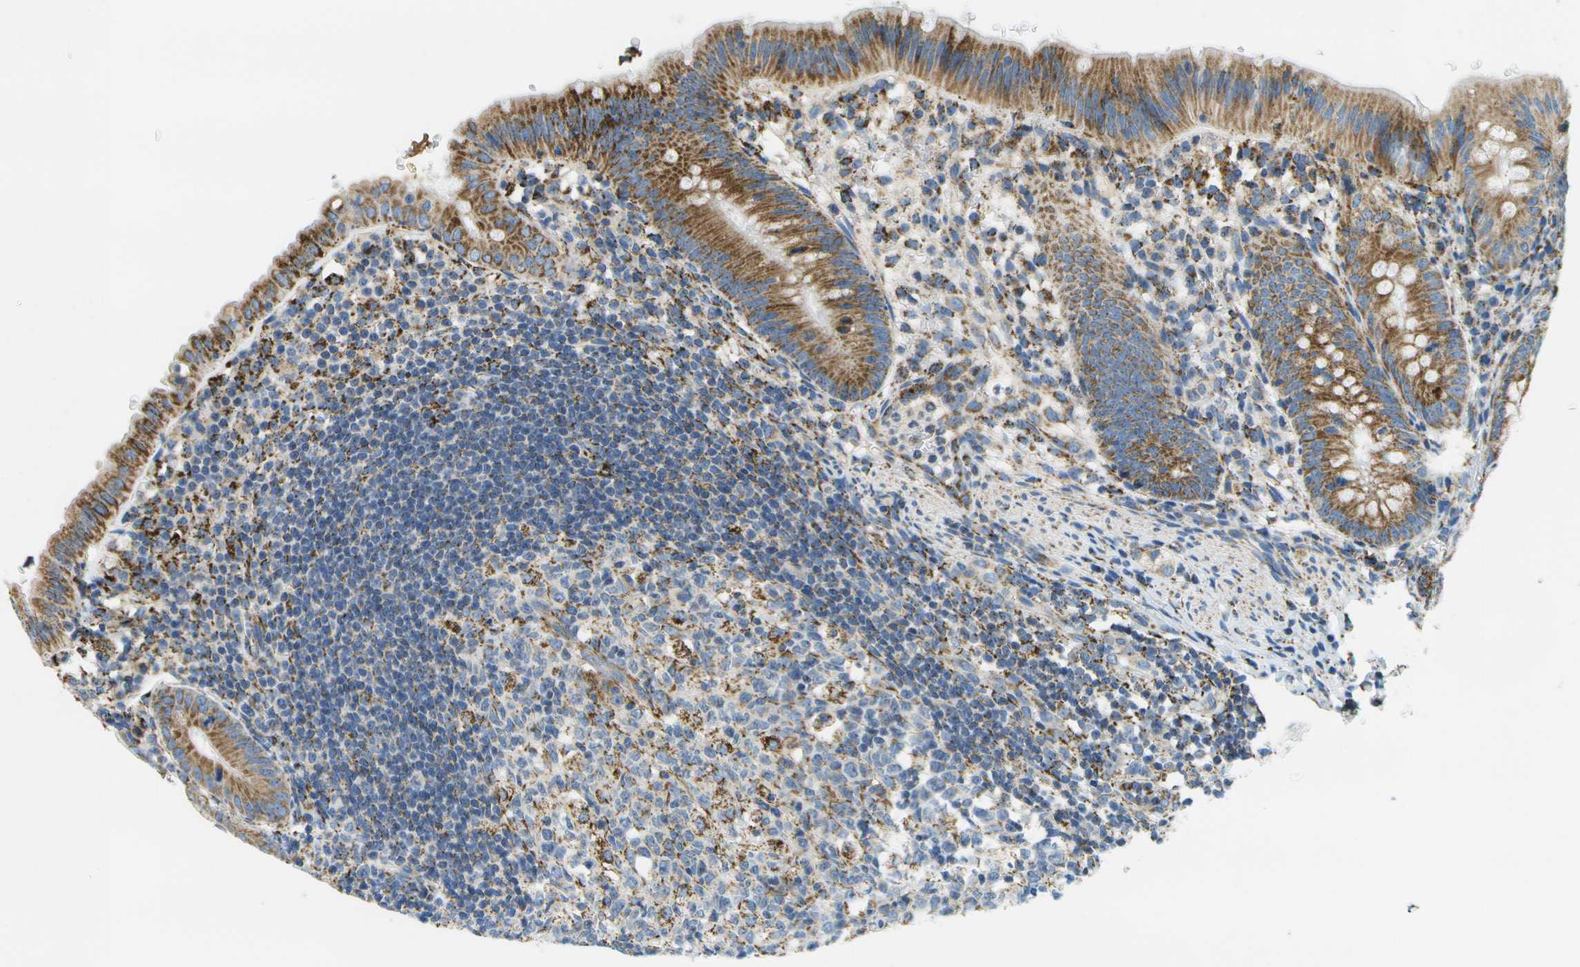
{"staining": {"intensity": "moderate", "quantity": ">75%", "location": "cytoplasmic/membranous"}, "tissue": "appendix", "cell_type": "Glandular cells", "image_type": "normal", "snomed": [{"axis": "morphology", "description": "Normal tissue, NOS"}, {"axis": "topography", "description": "Appendix"}], "caption": "Unremarkable appendix displays moderate cytoplasmic/membranous positivity in approximately >75% of glandular cells, visualized by immunohistochemistry.", "gene": "HLCS", "patient": {"sex": "male", "age": 1}}